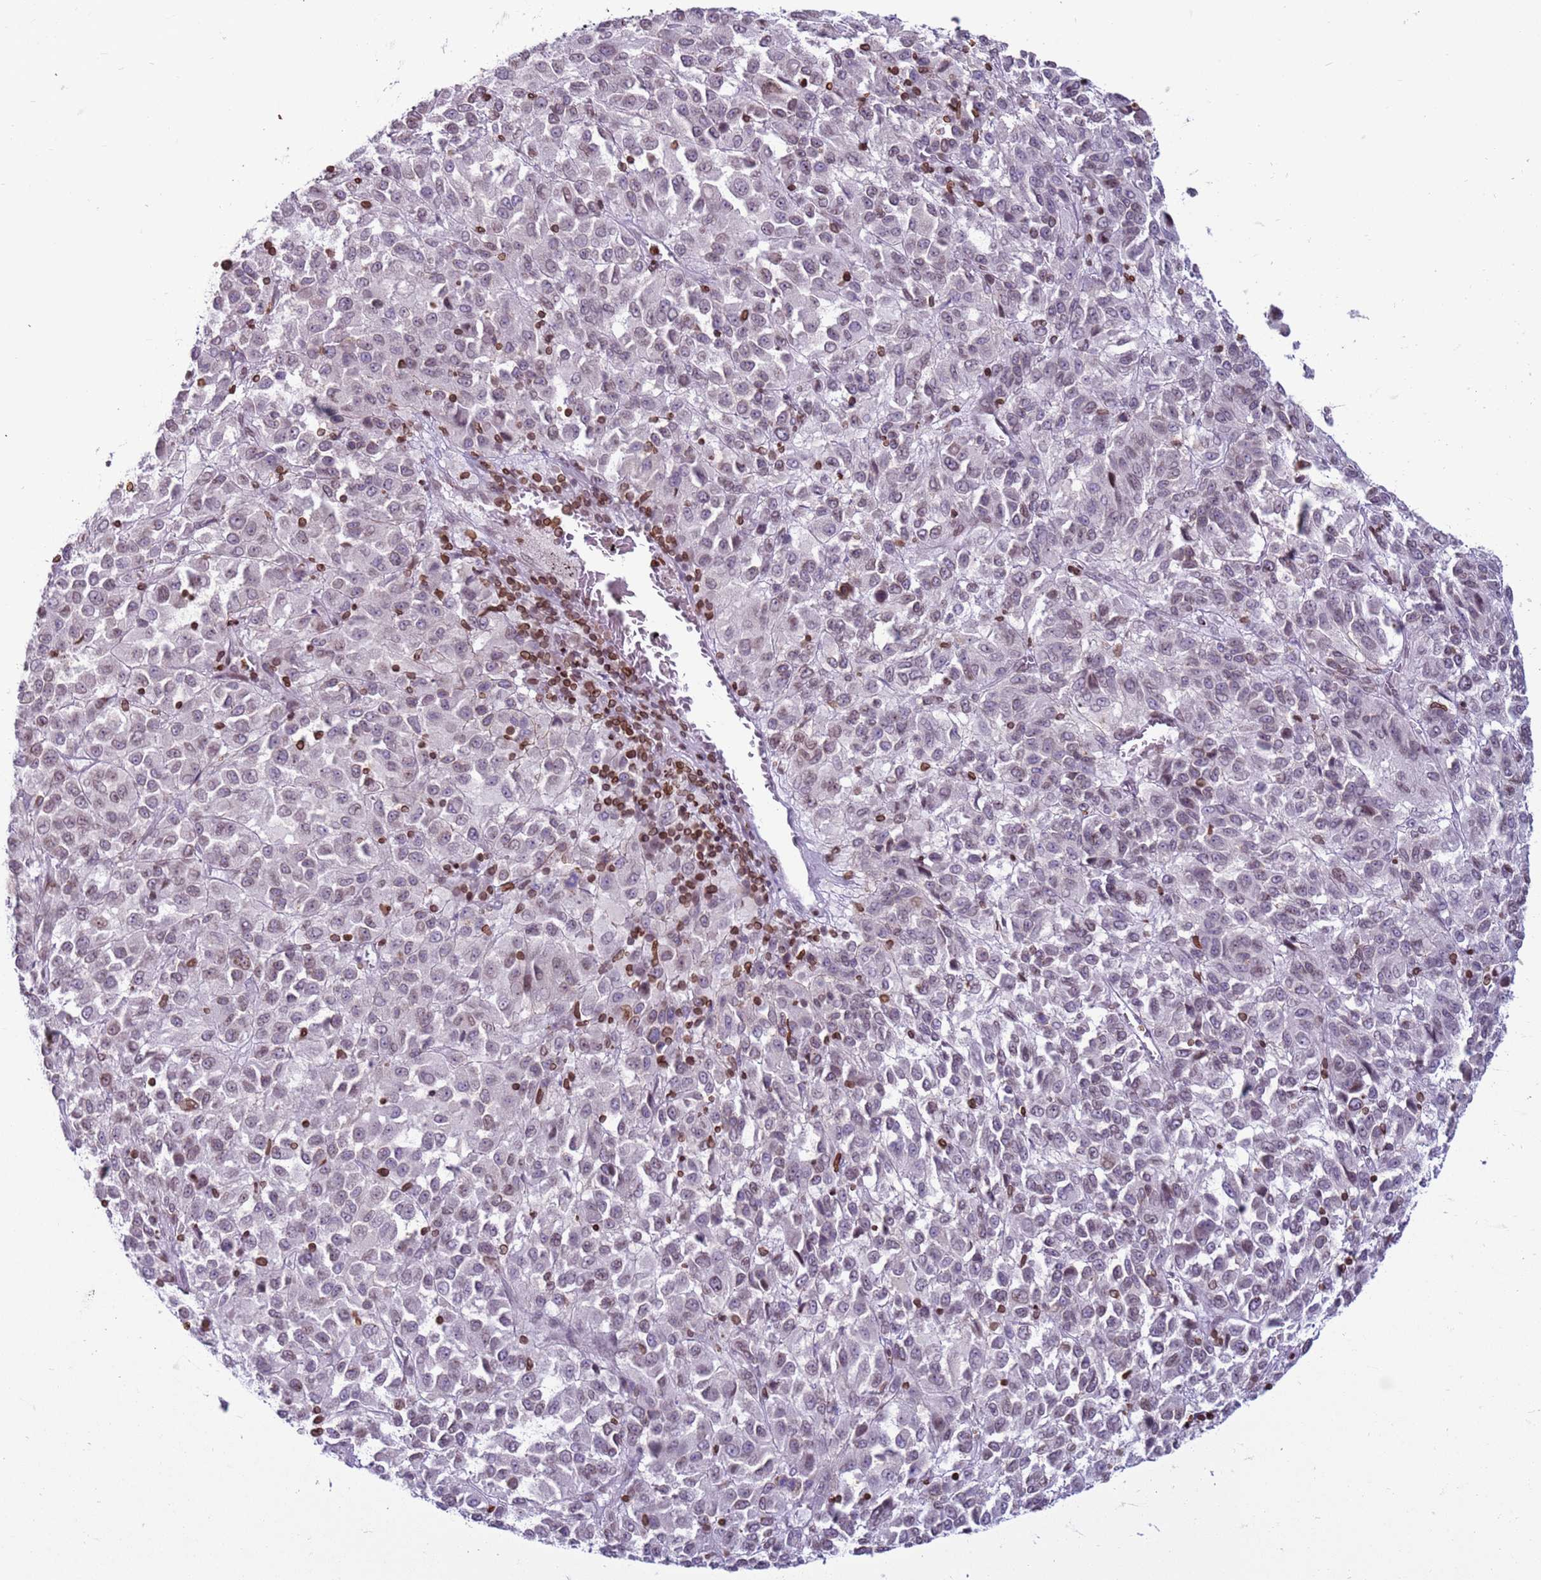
{"staining": {"intensity": "weak", "quantity": "<25%", "location": "cytoplasmic/membranous,nuclear"}, "tissue": "melanoma", "cell_type": "Tumor cells", "image_type": "cancer", "snomed": [{"axis": "morphology", "description": "Malignant melanoma, Metastatic site"}, {"axis": "topography", "description": "Lung"}], "caption": "Immunohistochemistry (IHC) of human melanoma demonstrates no staining in tumor cells.", "gene": "METTL25B", "patient": {"sex": "male", "age": 64}}